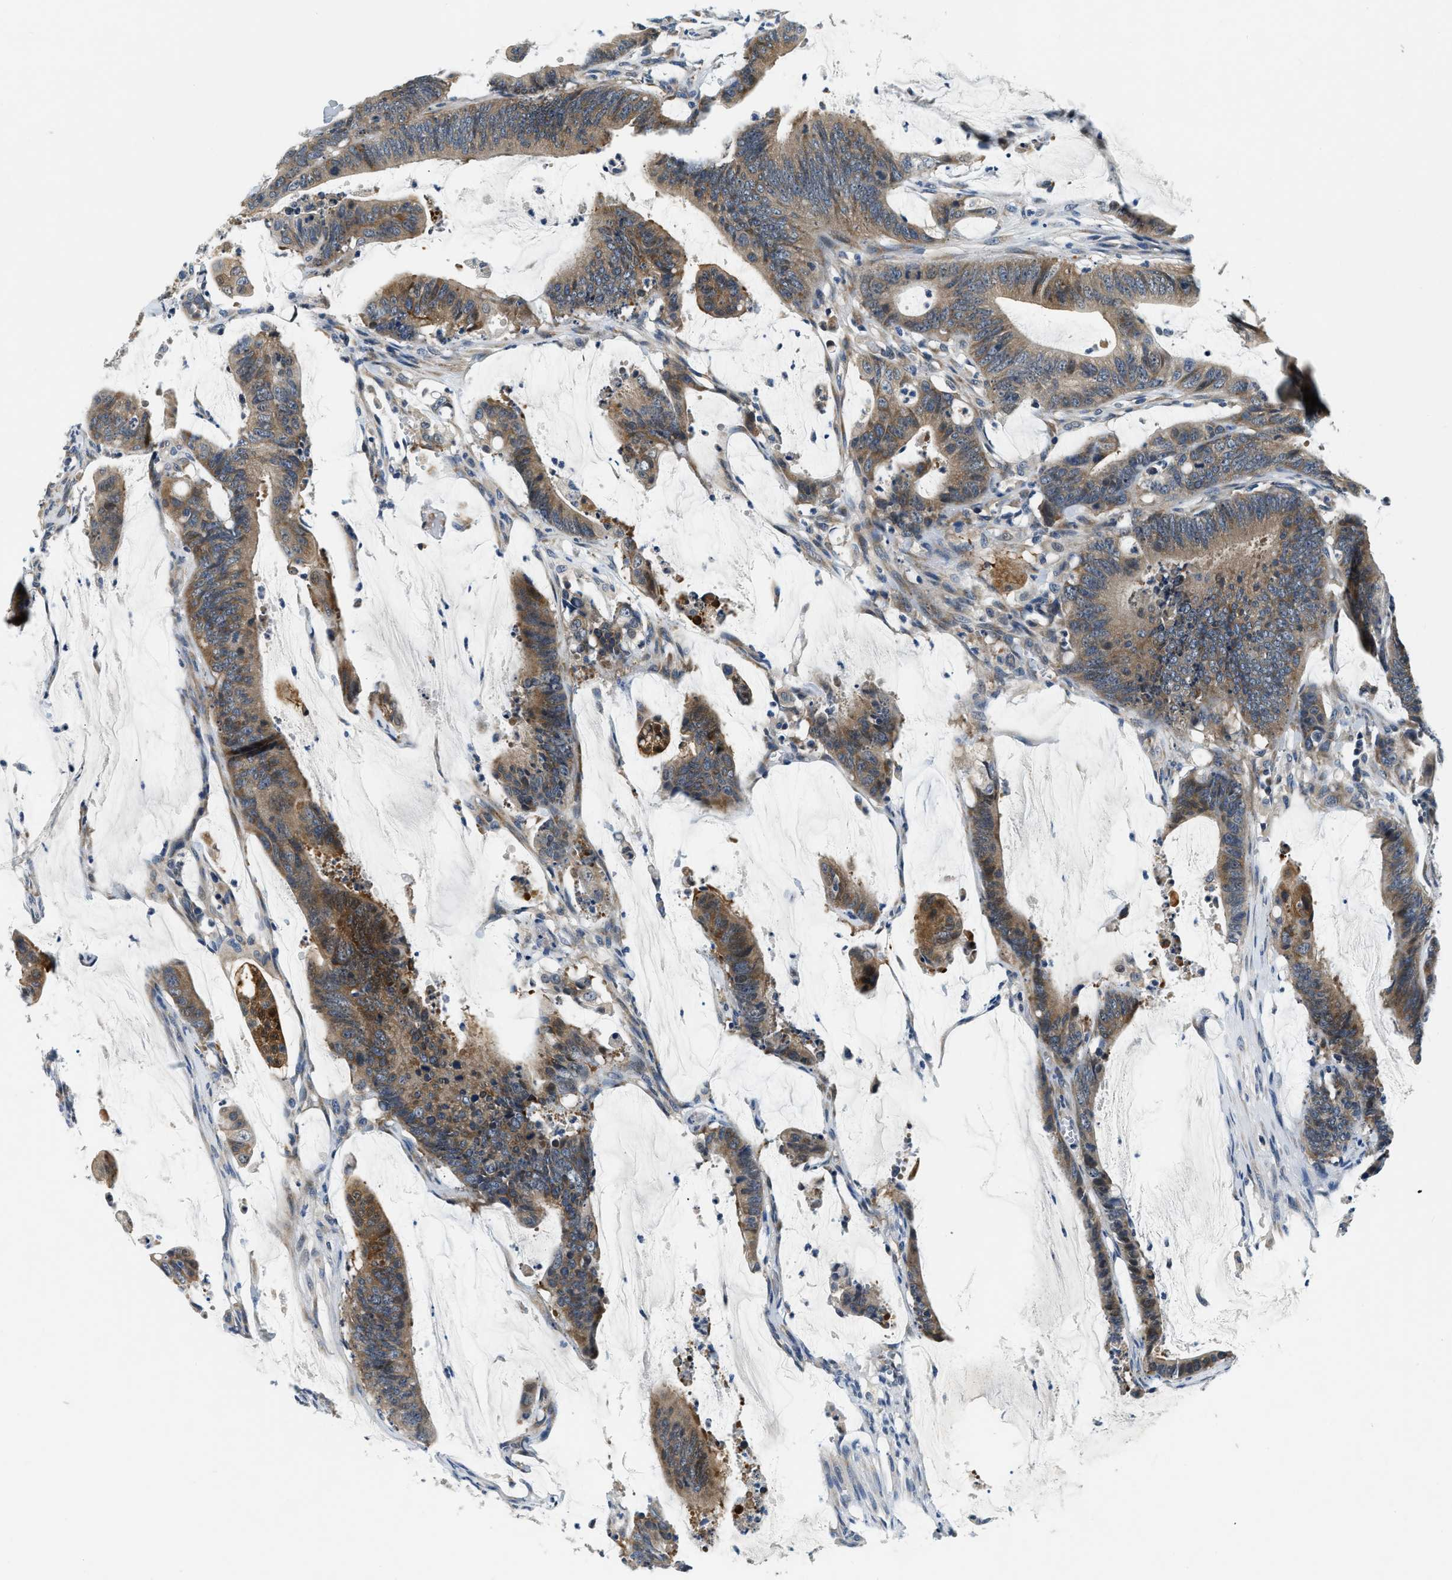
{"staining": {"intensity": "moderate", "quantity": ">75%", "location": "cytoplasmic/membranous"}, "tissue": "colorectal cancer", "cell_type": "Tumor cells", "image_type": "cancer", "snomed": [{"axis": "morphology", "description": "Adenocarcinoma, NOS"}, {"axis": "topography", "description": "Rectum"}], "caption": "This image reveals immunohistochemistry (IHC) staining of colorectal cancer (adenocarcinoma), with medium moderate cytoplasmic/membranous positivity in approximately >75% of tumor cells.", "gene": "YAE1", "patient": {"sex": "female", "age": 66}}